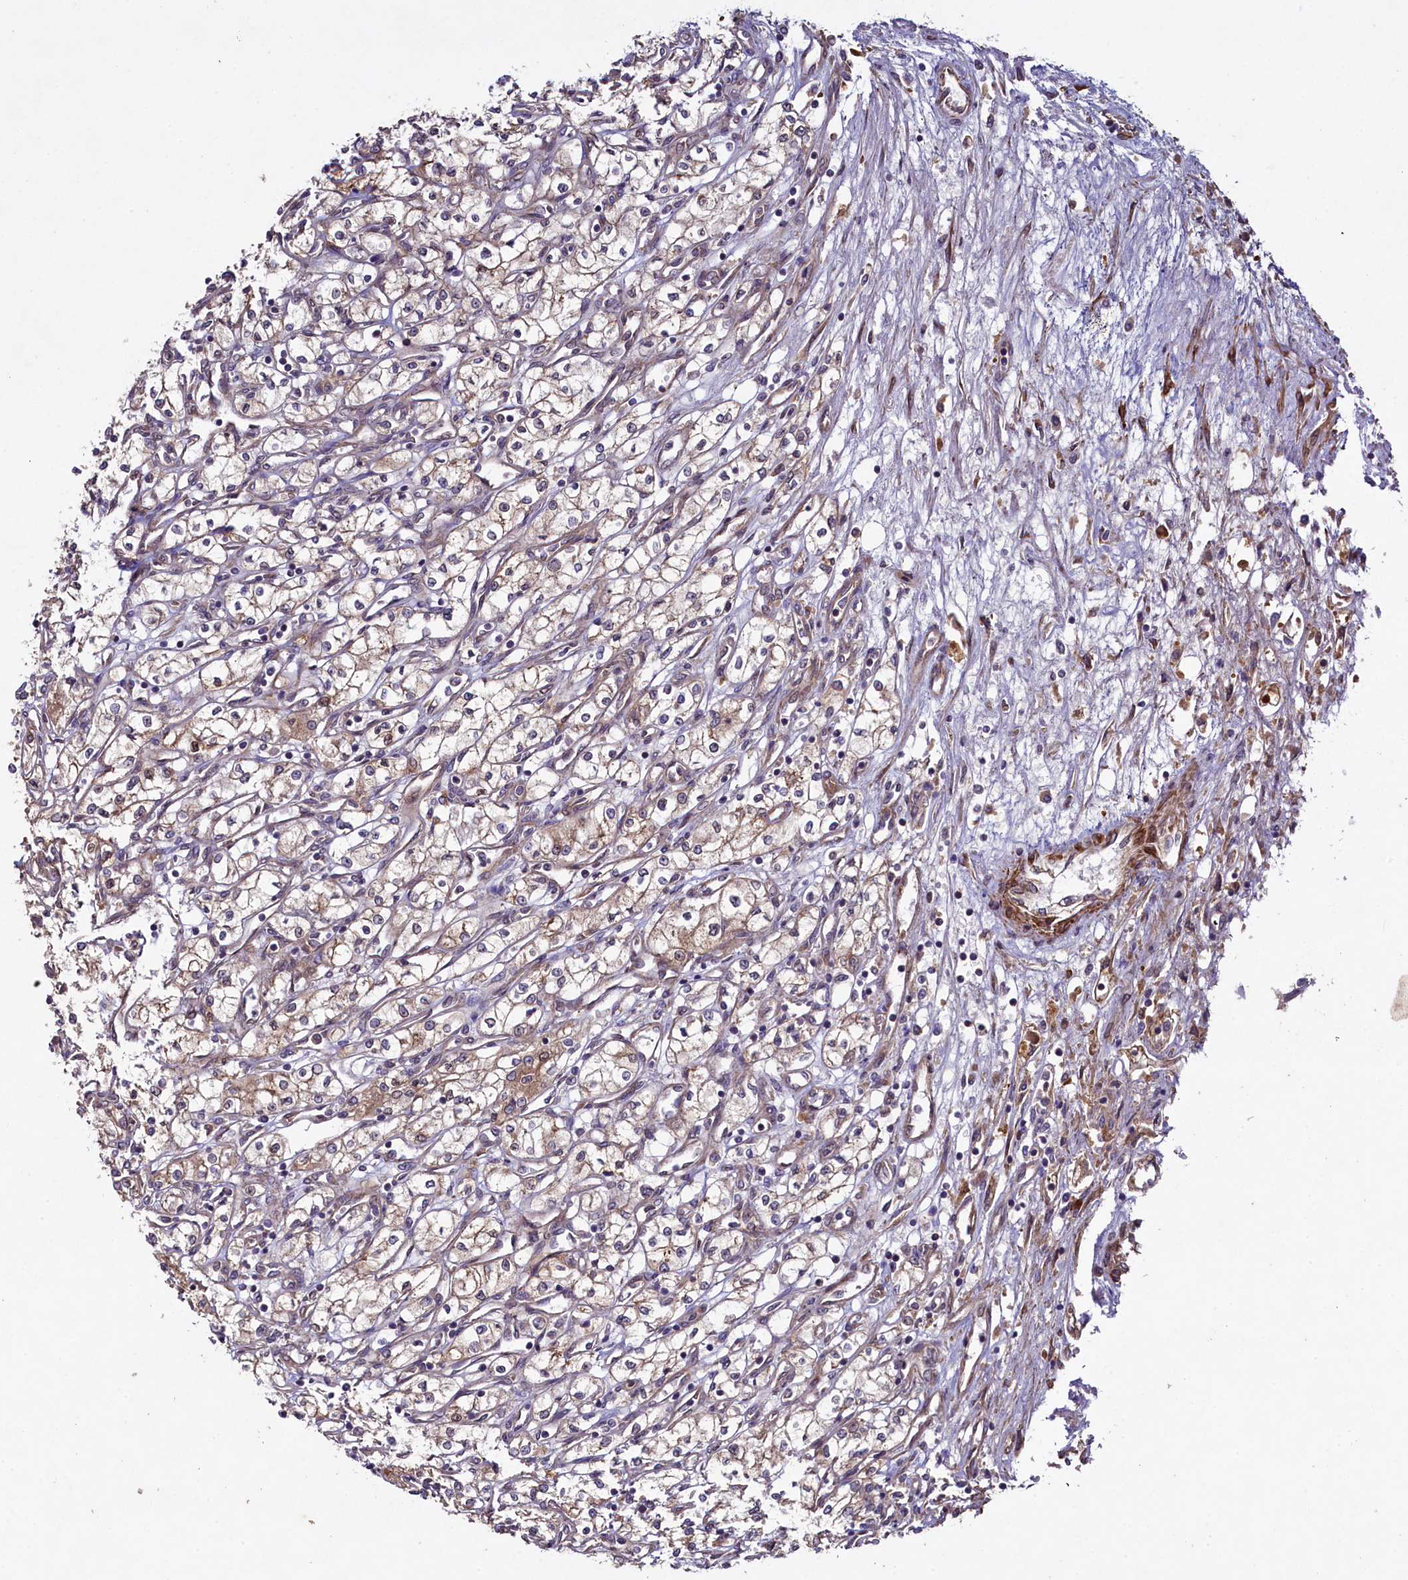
{"staining": {"intensity": "weak", "quantity": "<25%", "location": "cytoplasmic/membranous"}, "tissue": "renal cancer", "cell_type": "Tumor cells", "image_type": "cancer", "snomed": [{"axis": "morphology", "description": "Adenocarcinoma, NOS"}, {"axis": "topography", "description": "Kidney"}], "caption": "The histopathology image shows no staining of tumor cells in renal cancer (adenocarcinoma). (DAB immunohistochemistry with hematoxylin counter stain).", "gene": "CCDC102A", "patient": {"sex": "male", "age": 59}}